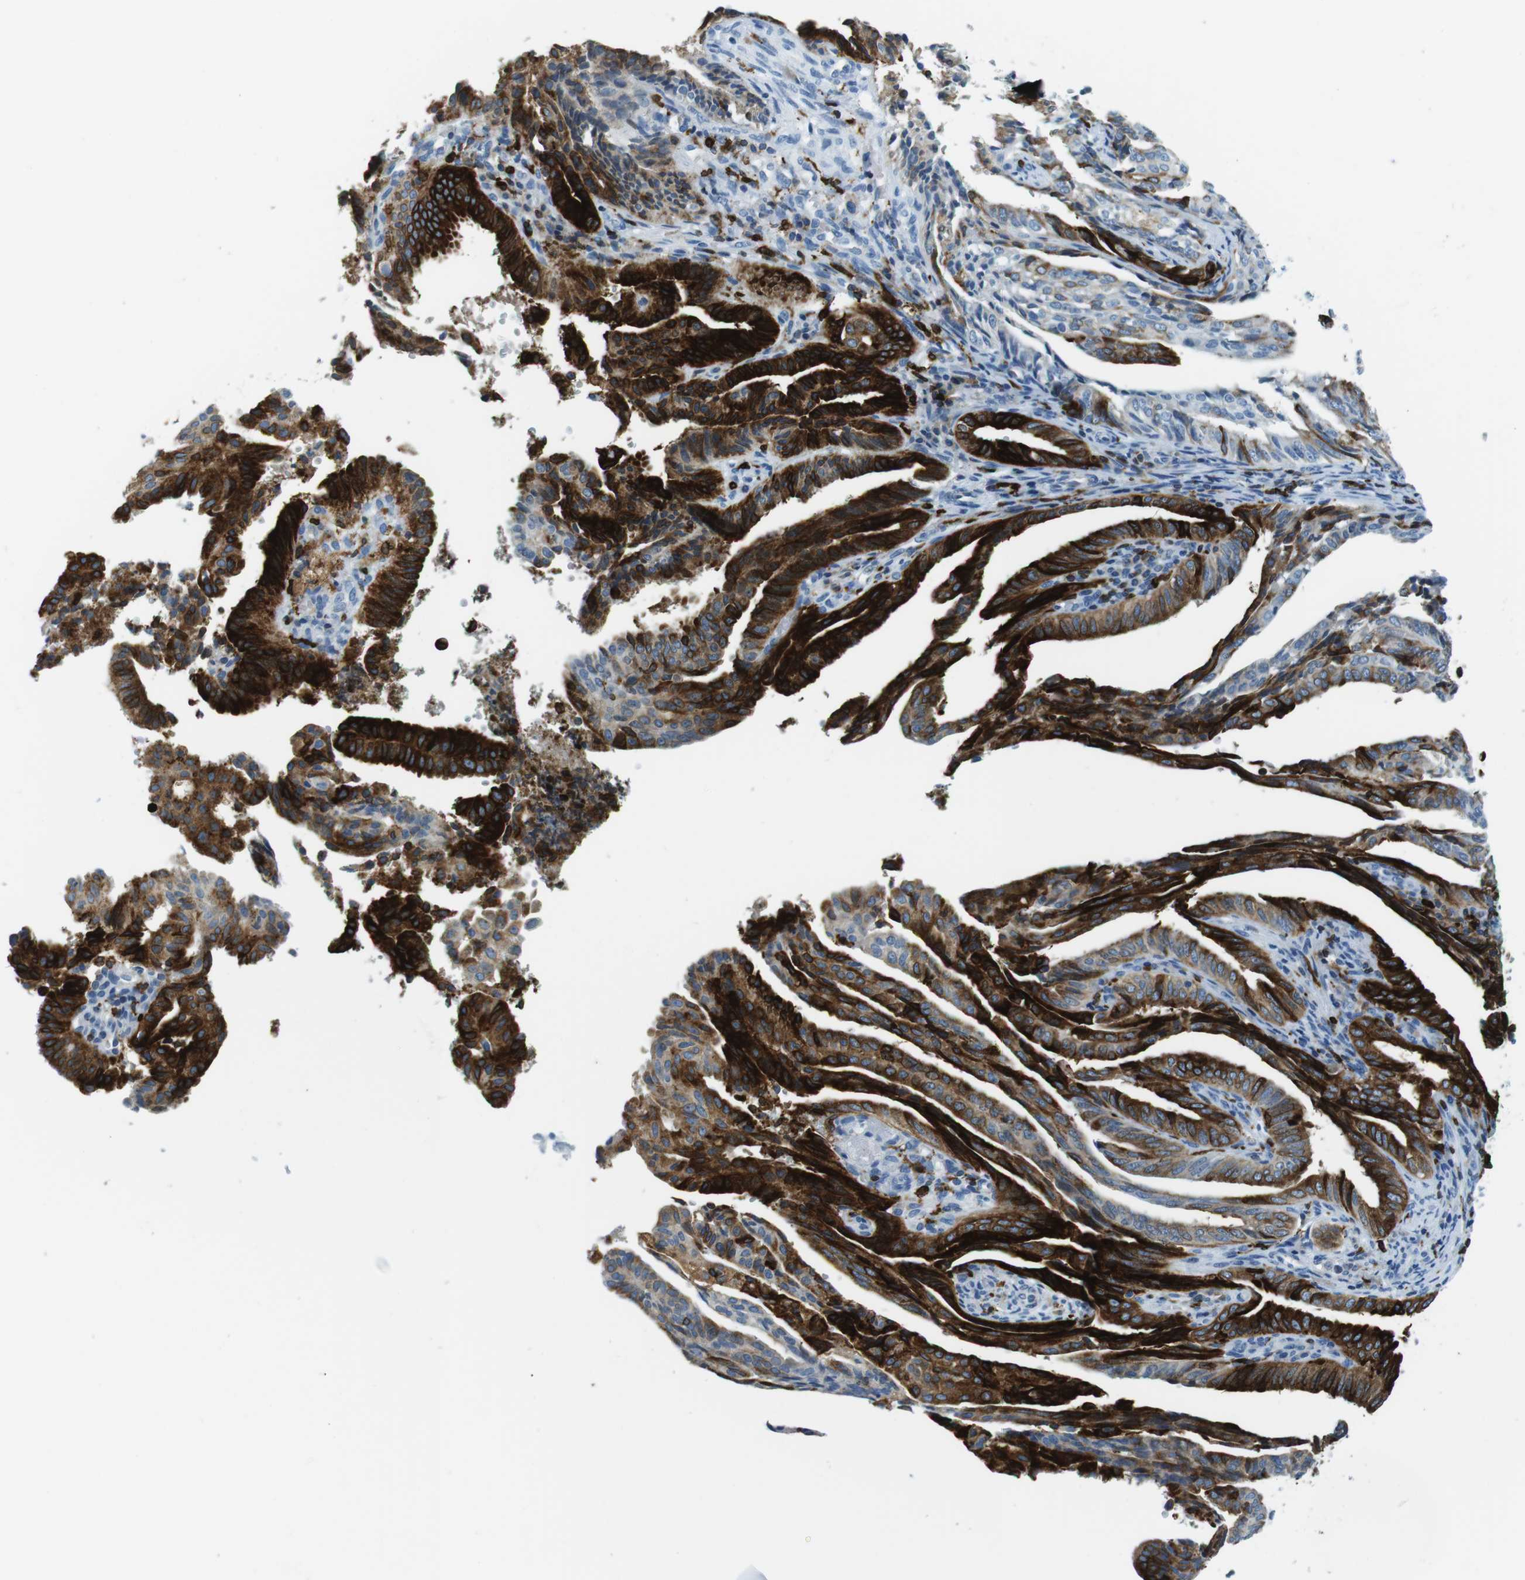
{"staining": {"intensity": "strong", "quantity": "25%-75%", "location": "cytoplasmic/membranous"}, "tissue": "endometrial cancer", "cell_type": "Tumor cells", "image_type": "cancer", "snomed": [{"axis": "morphology", "description": "Adenocarcinoma, NOS"}, {"axis": "topography", "description": "Endometrium"}], "caption": "A brown stain shows strong cytoplasmic/membranous positivity of a protein in endometrial adenocarcinoma tumor cells.", "gene": "CIITA", "patient": {"sex": "female", "age": 58}}